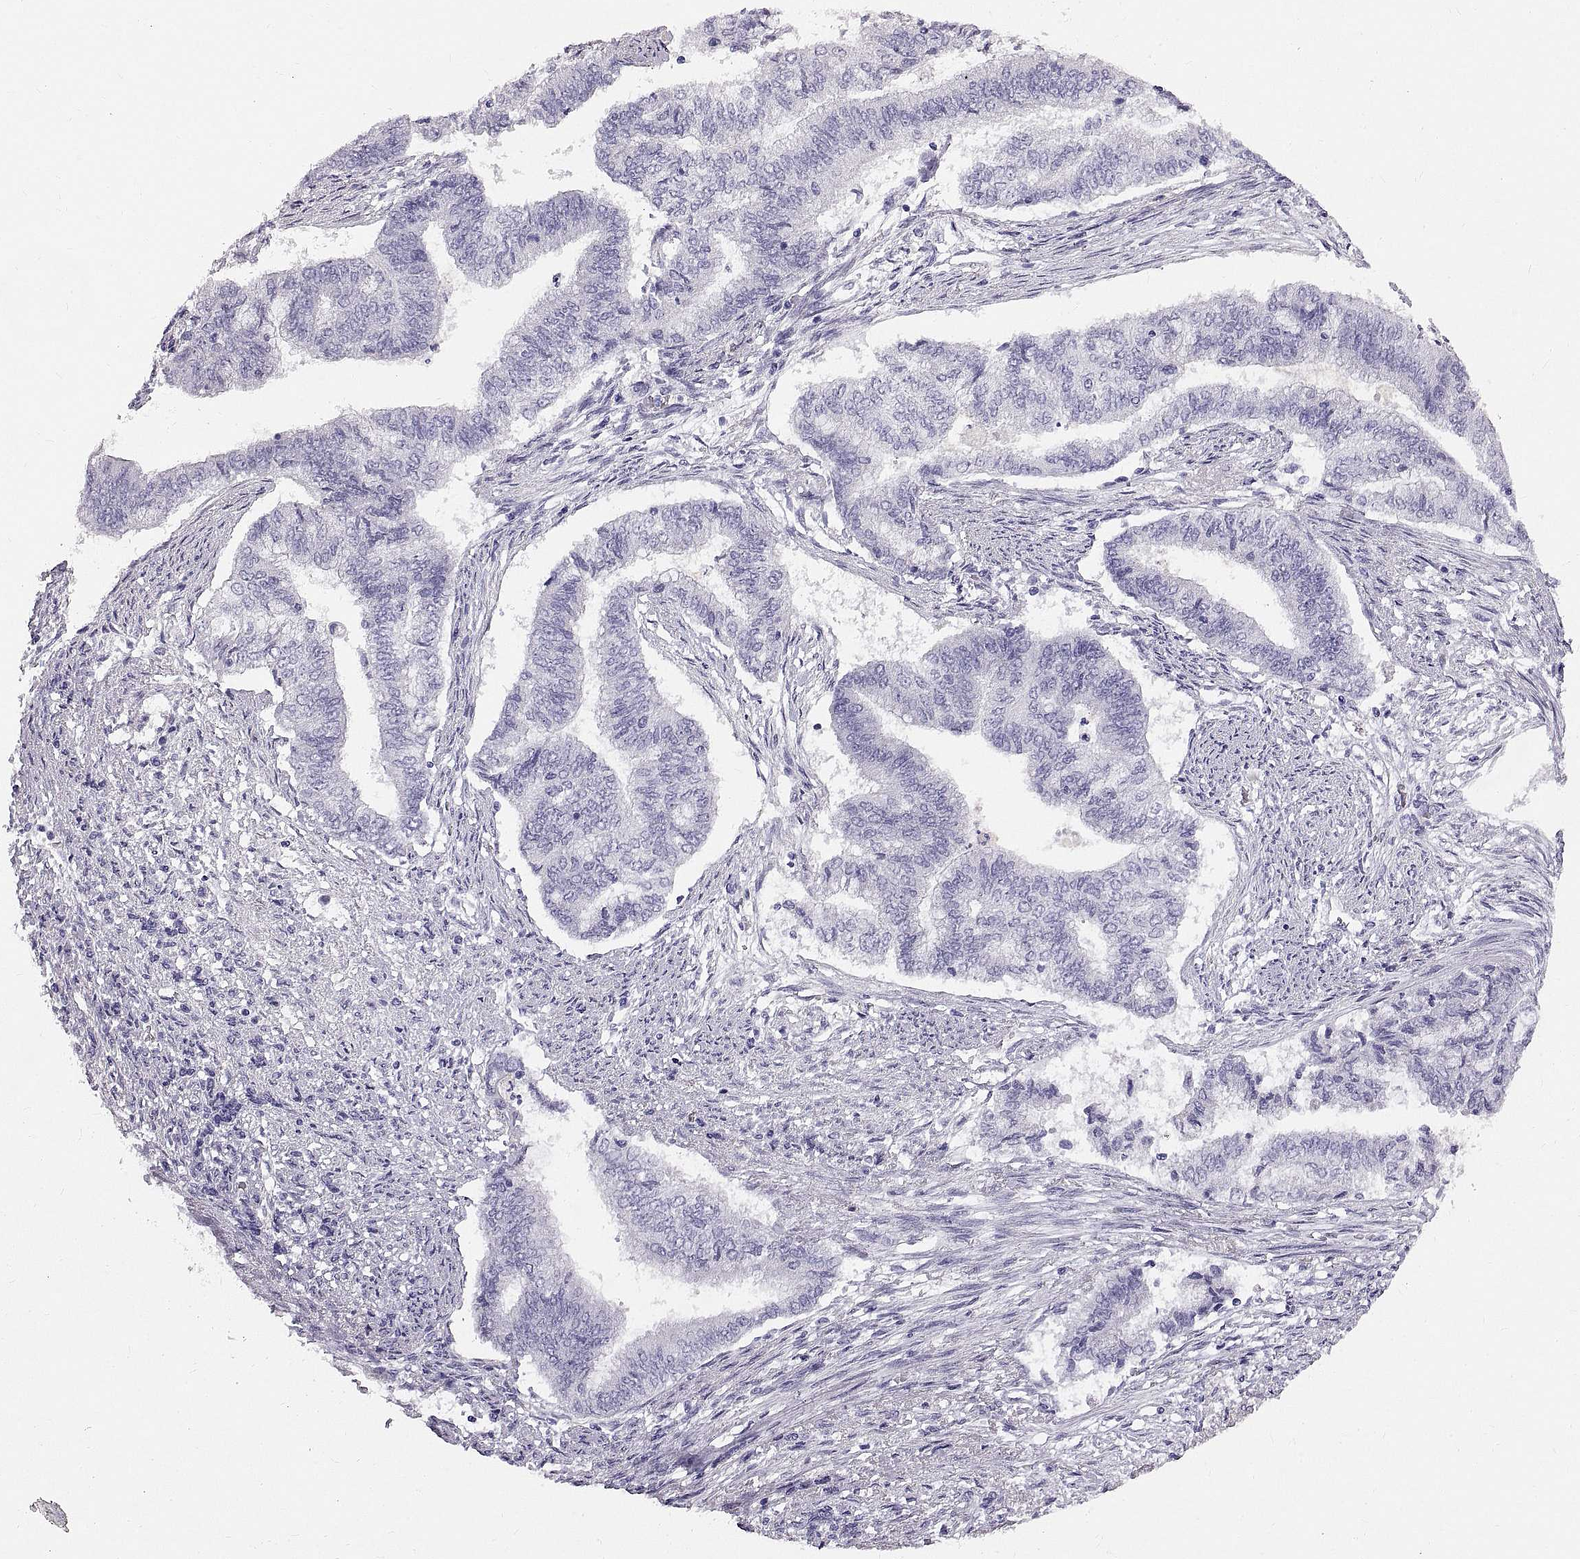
{"staining": {"intensity": "negative", "quantity": "none", "location": "none"}, "tissue": "endometrial cancer", "cell_type": "Tumor cells", "image_type": "cancer", "snomed": [{"axis": "morphology", "description": "Adenocarcinoma, NOS"}, {"axis": "topography", "description": "Endometrium"}], "caption": "Immunohistochemistry photomicrograph of neoplastic tissue: endometrial cancer (adenocarcinoma) stained with DAB exhibits no significant protein staining in tumor cells.", "gene": "WFDC8", "patient": {"sex": "female", "age": 65}}